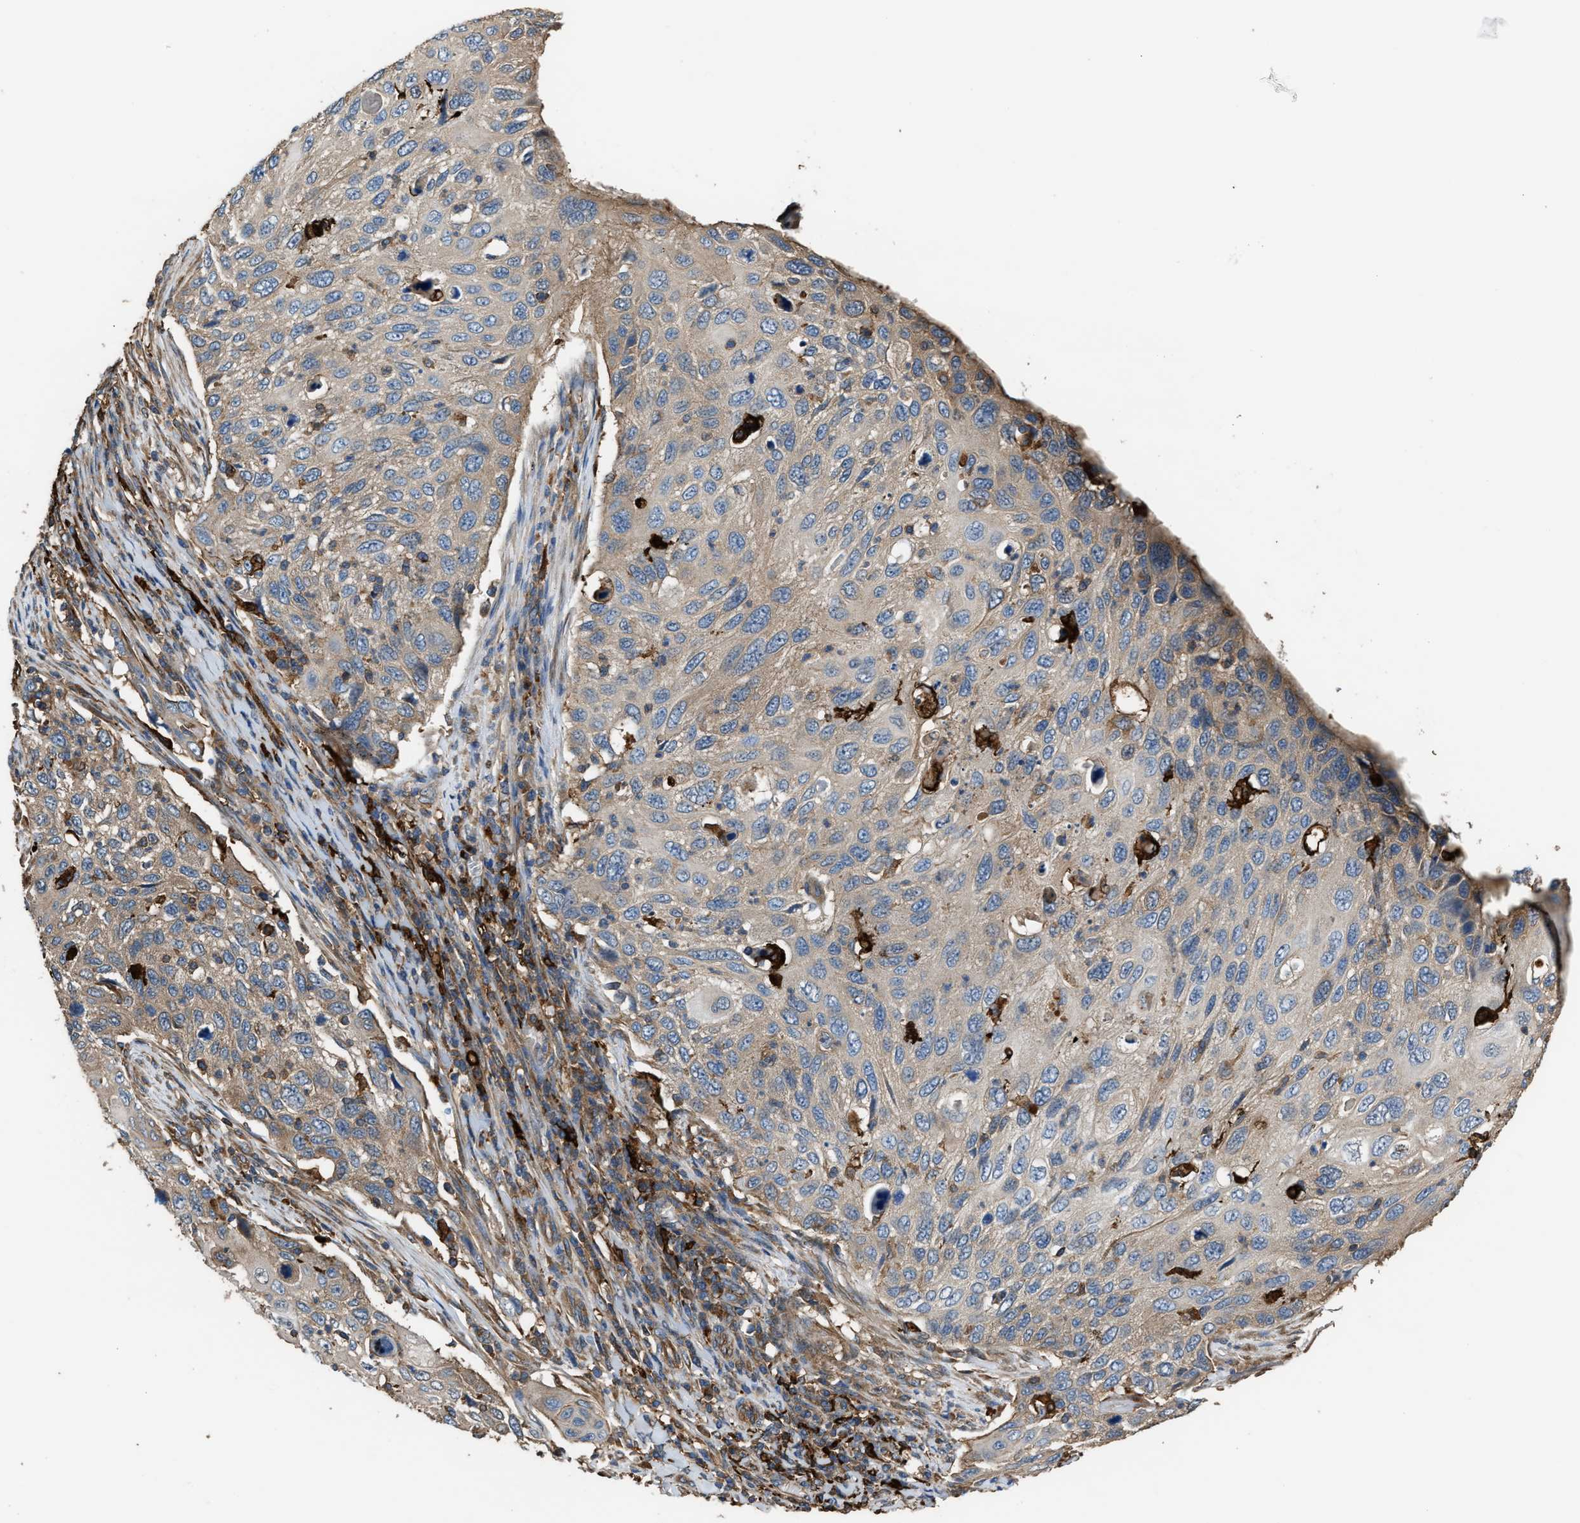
{"staining": {"intensity": "weak", "quantity": "25%-75%", "location": "cytoplasmic/membranous"}, "tissue": "cervical cancer", "cell_type": "Tumor cells", "image_type": "cancer", "snomed": [{"axis": "morphology", "description": "Squamous cell carcinoma, NOS"}, {"axis": "topography", "description": "Cervix"}], "caption": "This photomicrograph shows immunohistochemistry staining of cervical cancer, with low weak cytoplasmic/membranous expression in about 25%-75% of tumor cells.", "gene": "ATIC", "patient": {"sex": "female", "age": 70}}